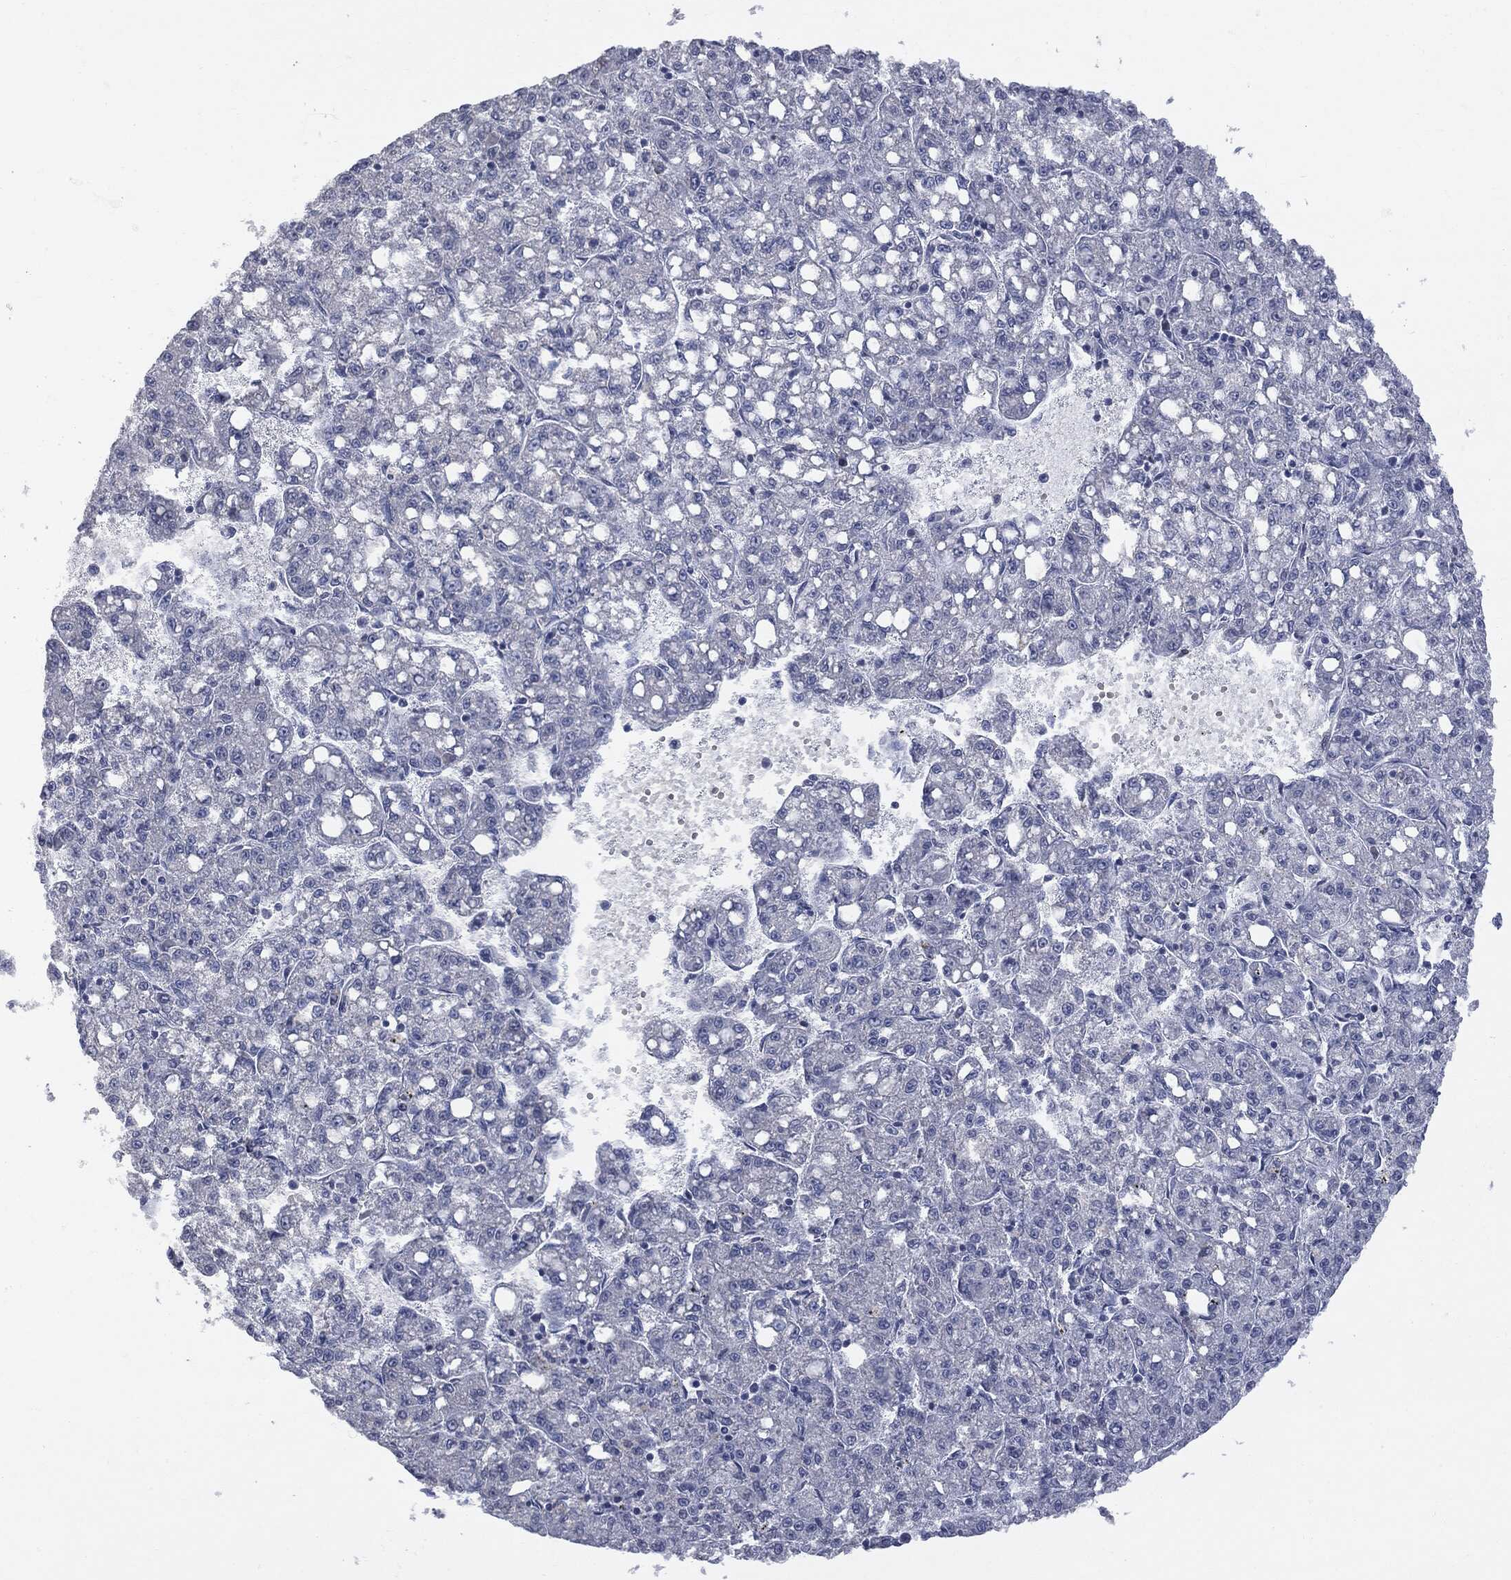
{"staining": {"intensity": "negative", "quantity": "none", "location": "none"}, "tissue": "liver cancer", "cell_type": "Tumor cells", "image_type": "cancer", "snomed": [{"axis": "morphology", "description": "Carcinoma, Hepatocellular, NOS"}, {"axis": "topography", "description": "Liver"}], "caption": "A photomicrograph of liver cancer (hepatocellular carcinoma) stained for a protein reveals no brown staining in tumor cells.", "gene": "UBE2C", "patient": {"sex": "female", "age": 65}}